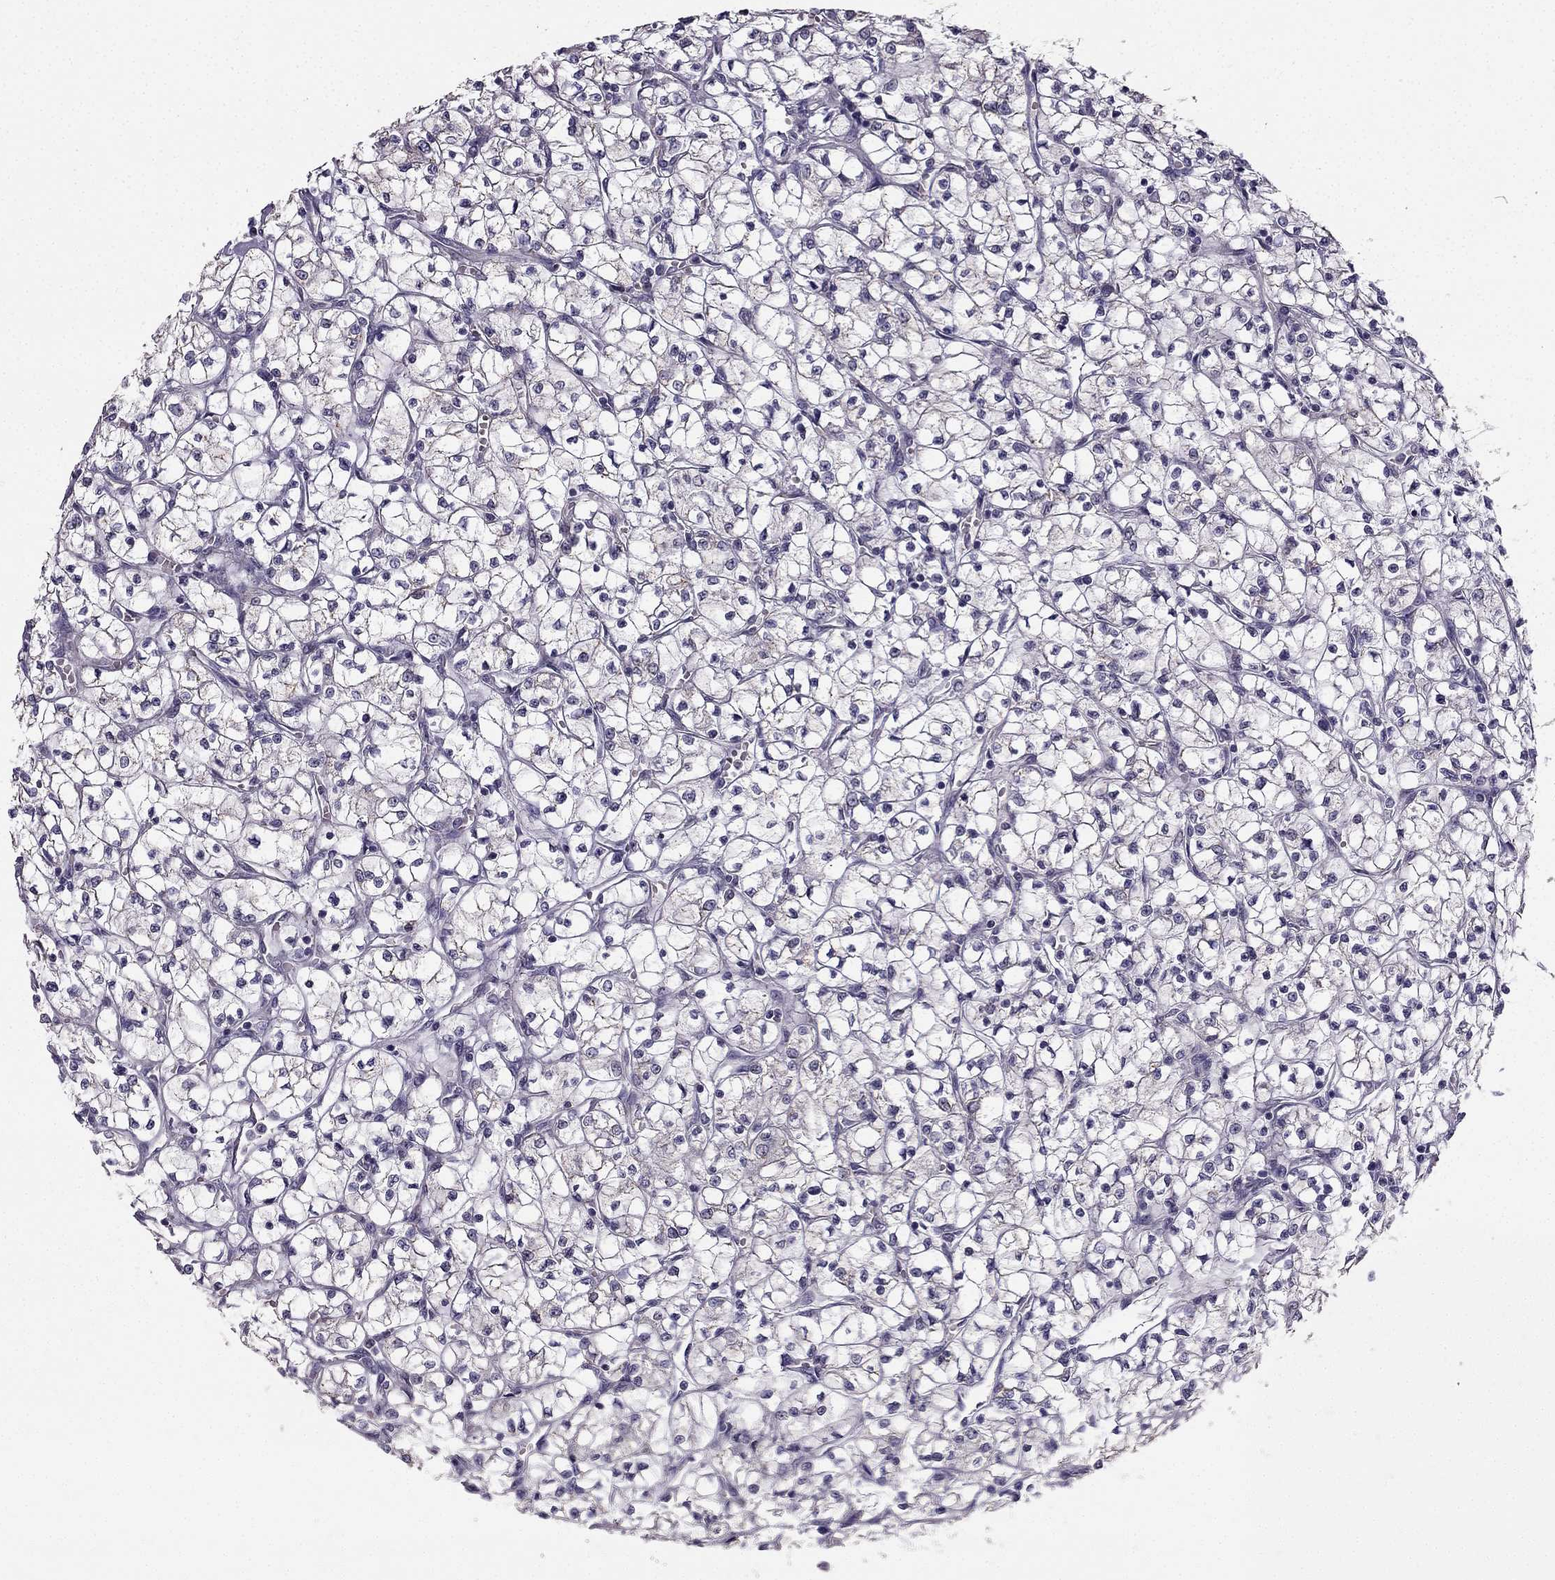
{"staining": {"intensity": "negative", "quantity": "none", "location": "none"}, "tissue": "renal cancer", "cell_type": "Tumor cells", "image_type": "cancer", "snomed": [{"axis": "morphology", "description": "Adenocarcinoma, NOS"}, {"axis": "topography", "description": "Kidney"}], "caption": "Immunohistochemistry (IHC) histopathology image of neoplastic tissue: human adenocarcinoma (renal) stained with DAB (3,3'-diaminobenzidine) exhibits no significant protein positivity in tumor cells.", "gene": "TSPYL5", "patient": {"sex": "female", "age": 64}}